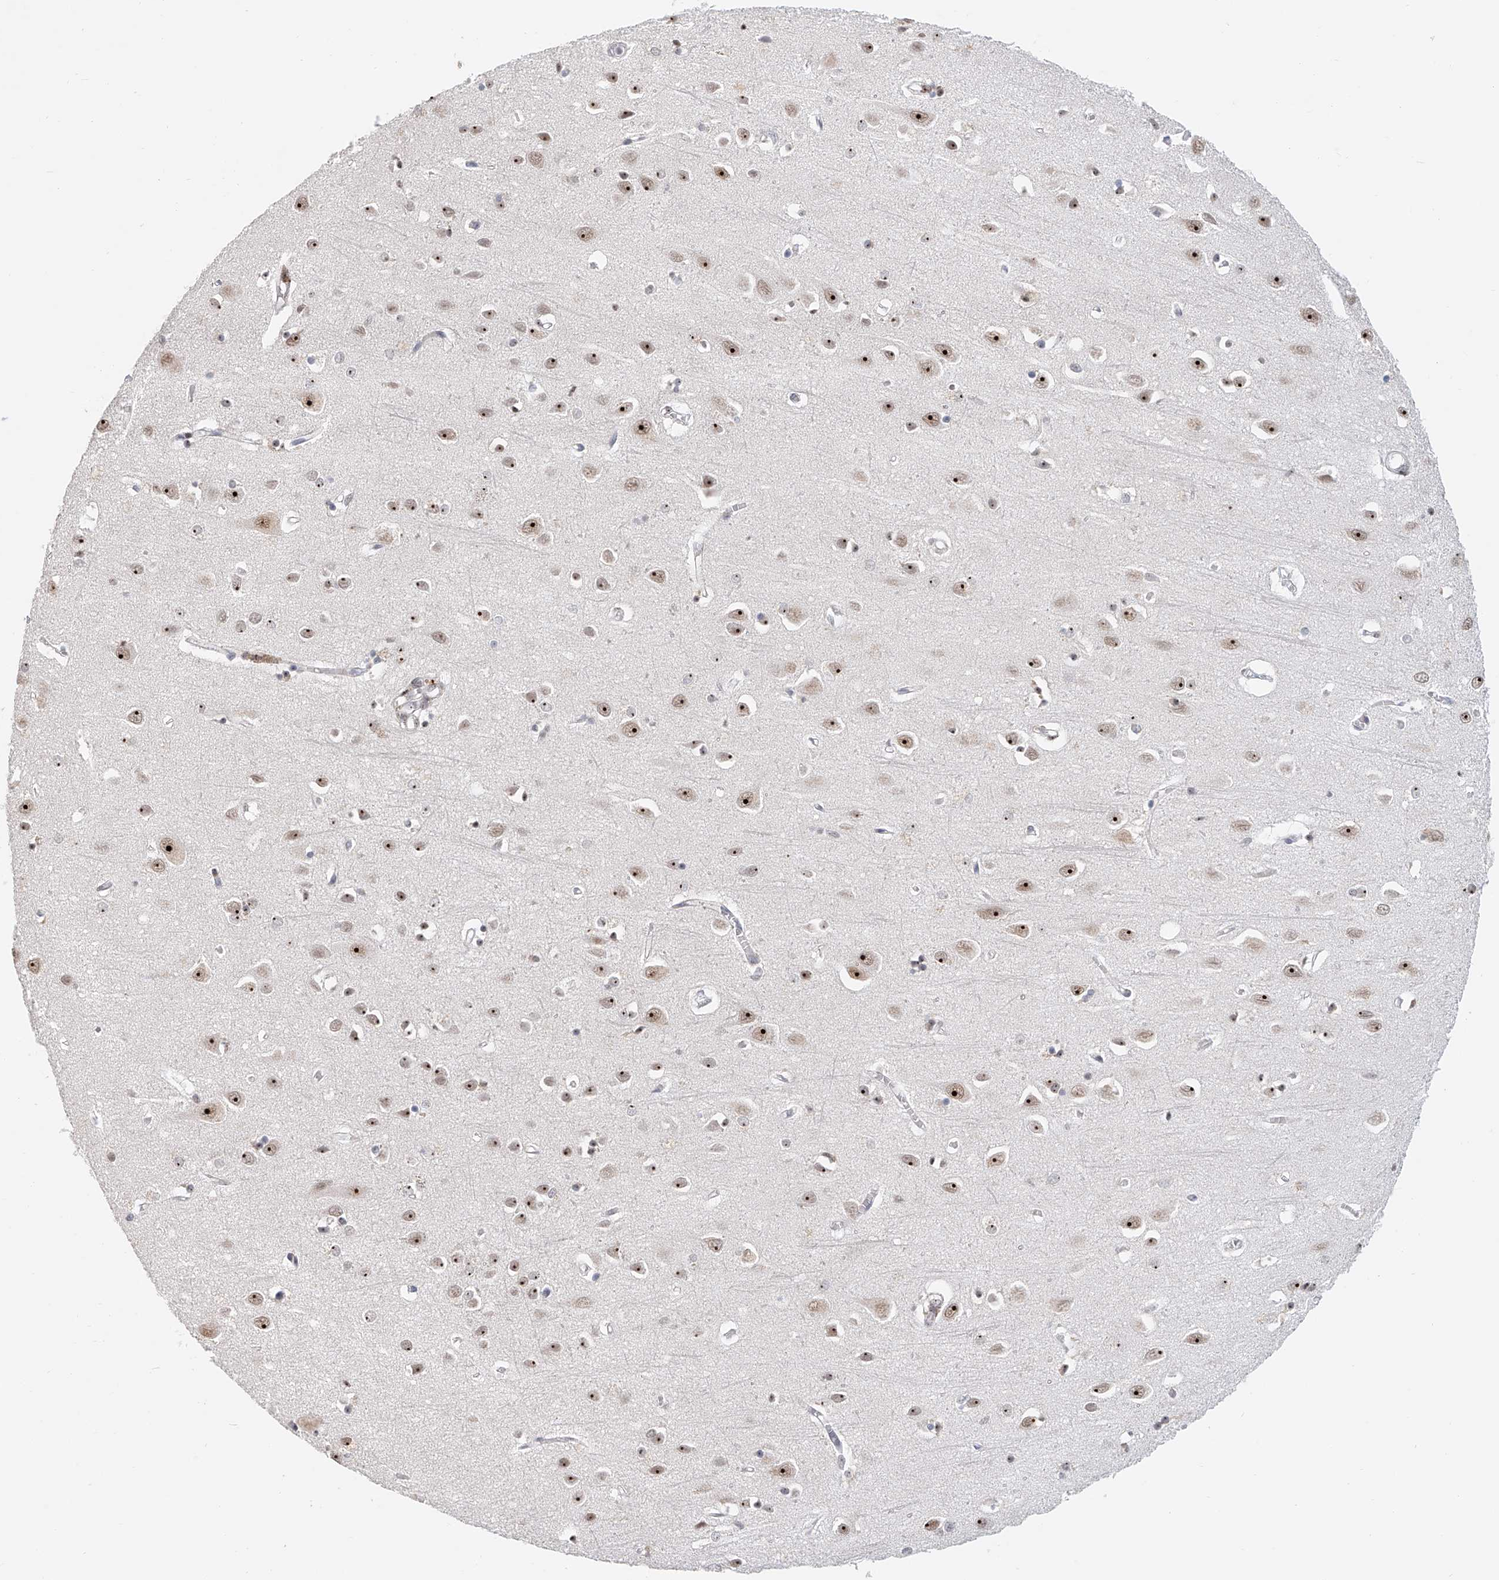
{"staining": {"intensity": "moderate", "quantity": ">75%", "location": "nuclear"}, "tissue": "cerebral cortex", "cell_type": "Endothelial cells", "image_type": "normal", "snomed": [{"axis": "morphology", "description": "Normal tissue, NOS"}, {"axis": "topography", "description": "Cerebral cortex"}], "caption": "IHC photomicrograph of unremarkable cerebral cortex: cerebral cortex stained using immunohistochemistry demonstrates medium levels of moderate protein expression localized specifically in the nuclear of endothelial cells, appearing as a nuclear brown color.", "gene": "PRUNE2", "patient": {"sex": "female", "age": 64}}